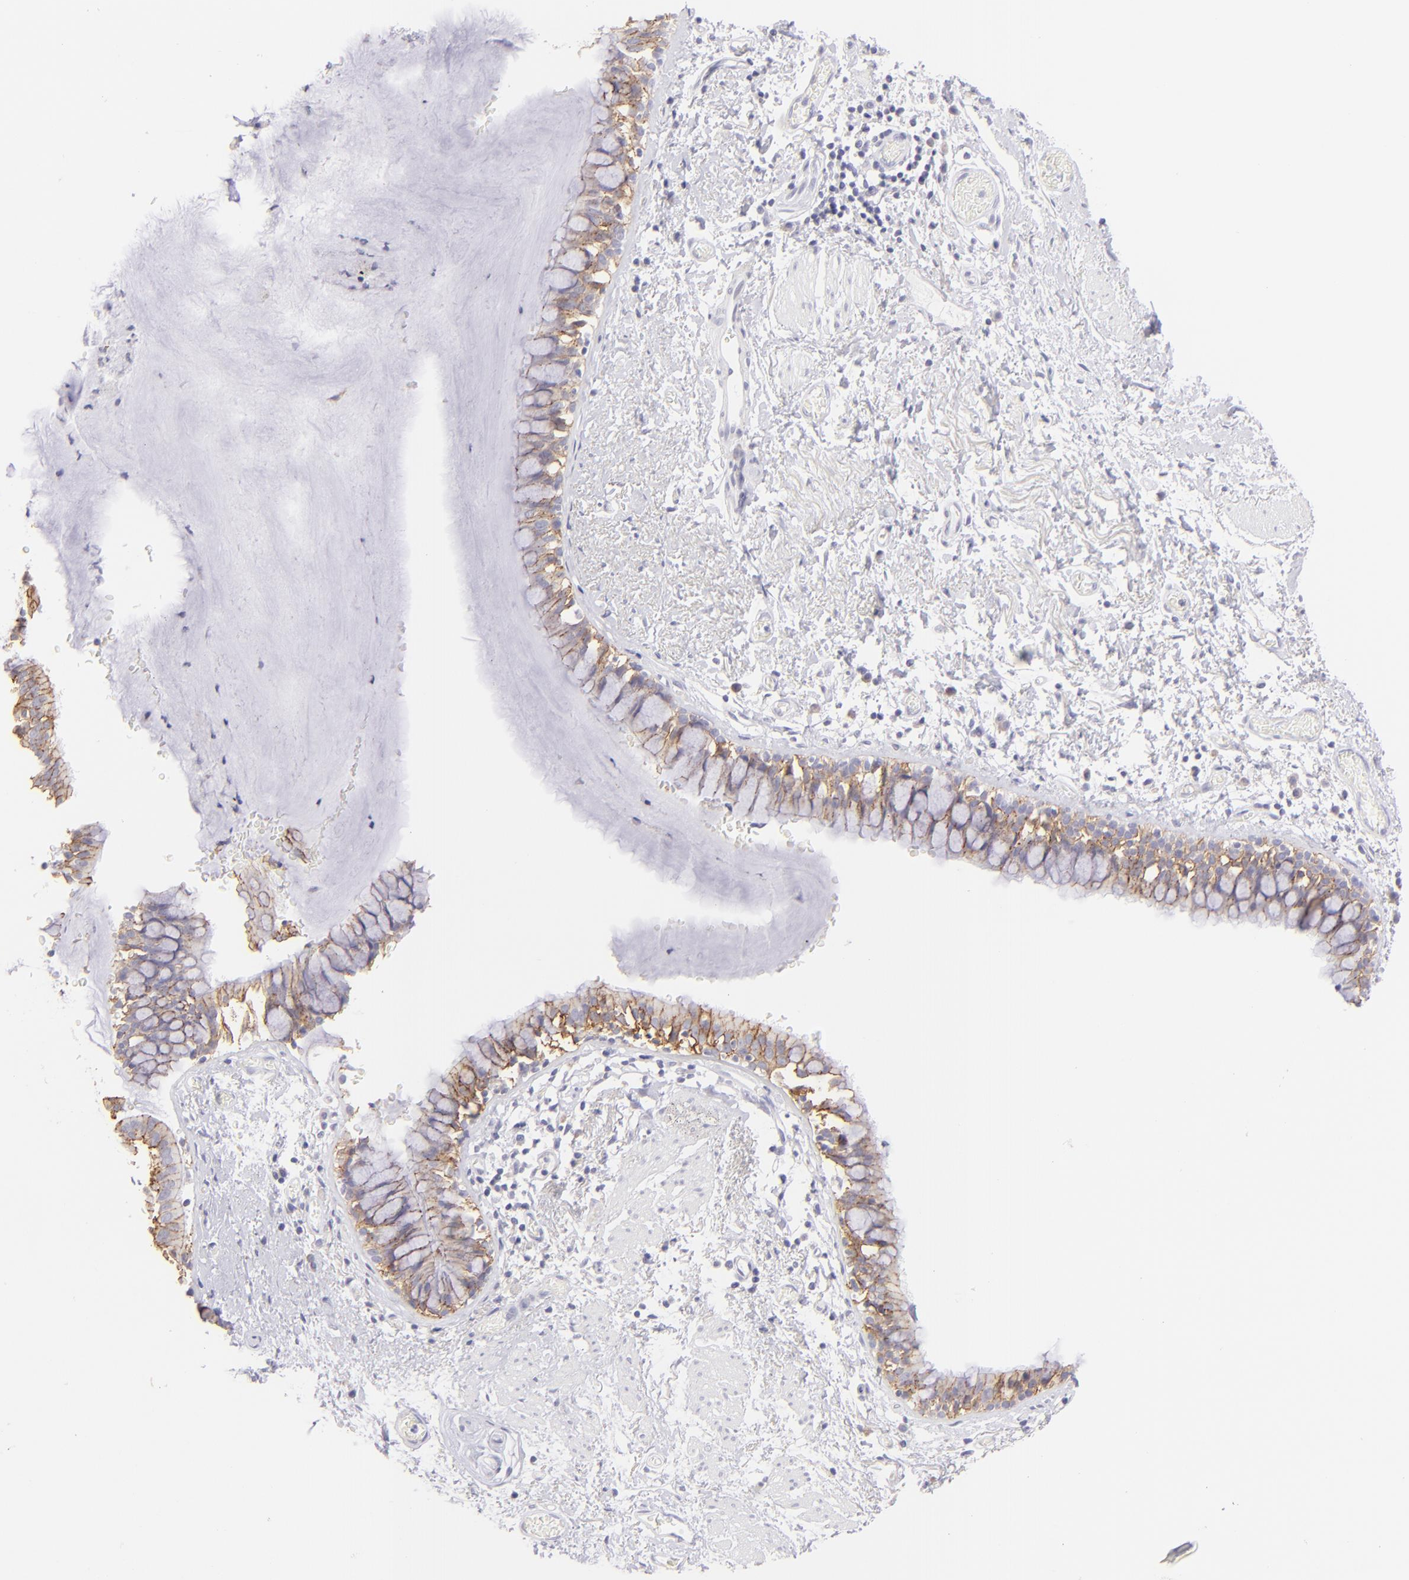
{"staining": {"intensity": "moderate", "quantity": ">75%", "location": "cytoplasmic/membranous"}, "tissue": "bronchus", "cell_type": "Respiratory epithelial cells", "image_type": "normal", "snomed": [{"axis": "morphology", "description": "Normal tissue, NOS"}, {"axis": "topography", "description": "Lymph node of abdomen"}, {"axis": "topography", "description": "Lymph node of pelvis"}], "caption": "Protein staining of normal bronchus exhibits moderate cytoplasmic/membranous expression in approximately >75% of respiratory epithelial cells.", "gene": "CLDN4", "patient": {"sex": "female", "age": 65}}